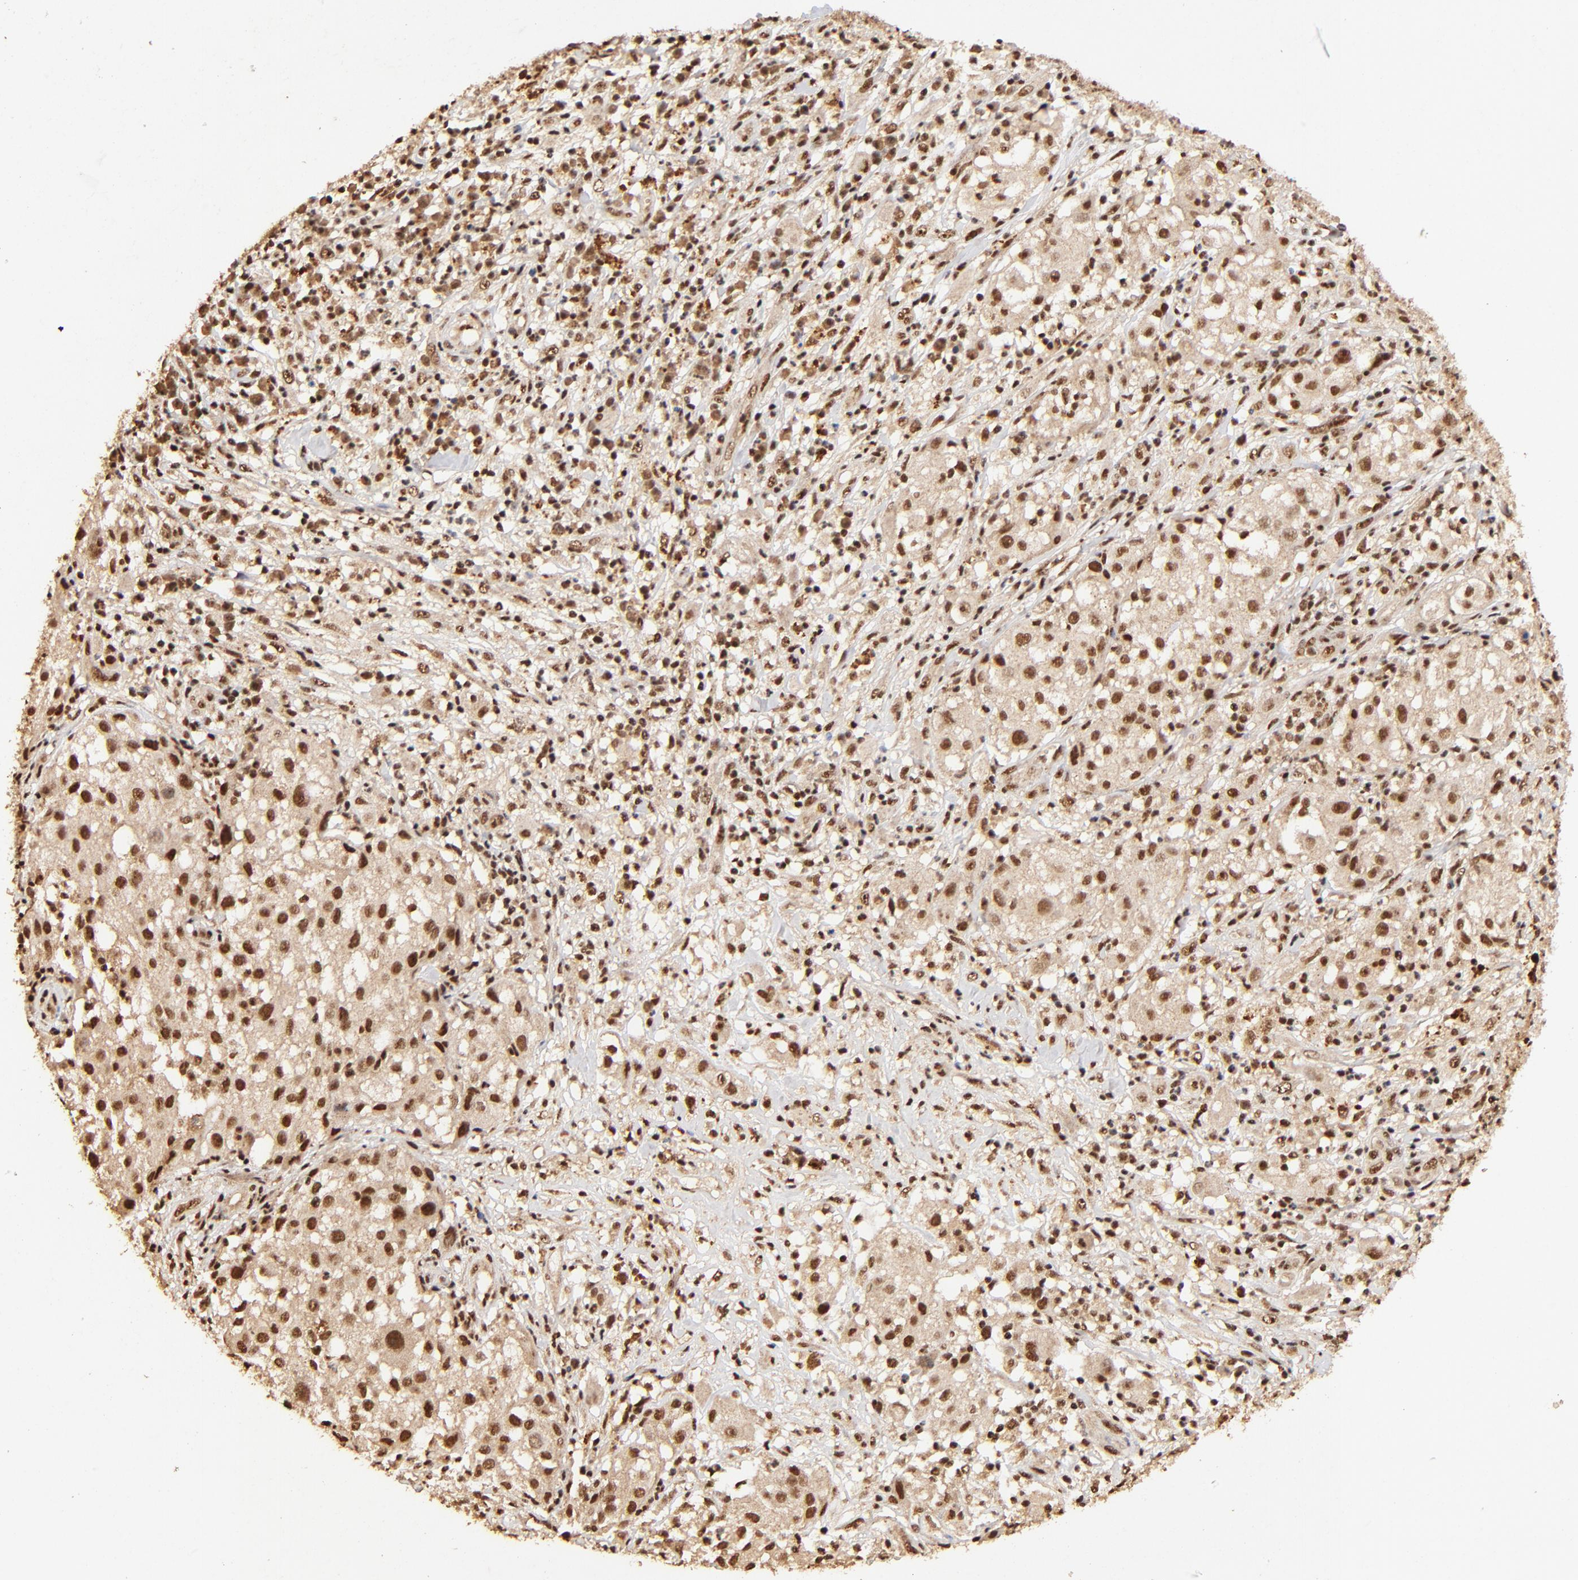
{"staining": {"intensity": "strong", "quantity": ">75%", "location": "cytoplasmic/membranous,nuclear"}, "tissue": "melanoma", "cell_type": "Tumor cells", "image_type": "cancer", "snomed": [{"axis": "morphology", "description": "Necrosis, NOS"}, {"axis": "morphology", "description": "Malignant melanoma, NOS"}, {"axis": "topography", "description": "Skin"}], "caption": "Approximately >75% of tumor cells in human melanoma show strong cytoplasmic/membranous and nuclear protein positivity as visualized by brown immunohistochemical staining.", "gene": "MED12", "patient": {"sex": "female", "age": 87}}